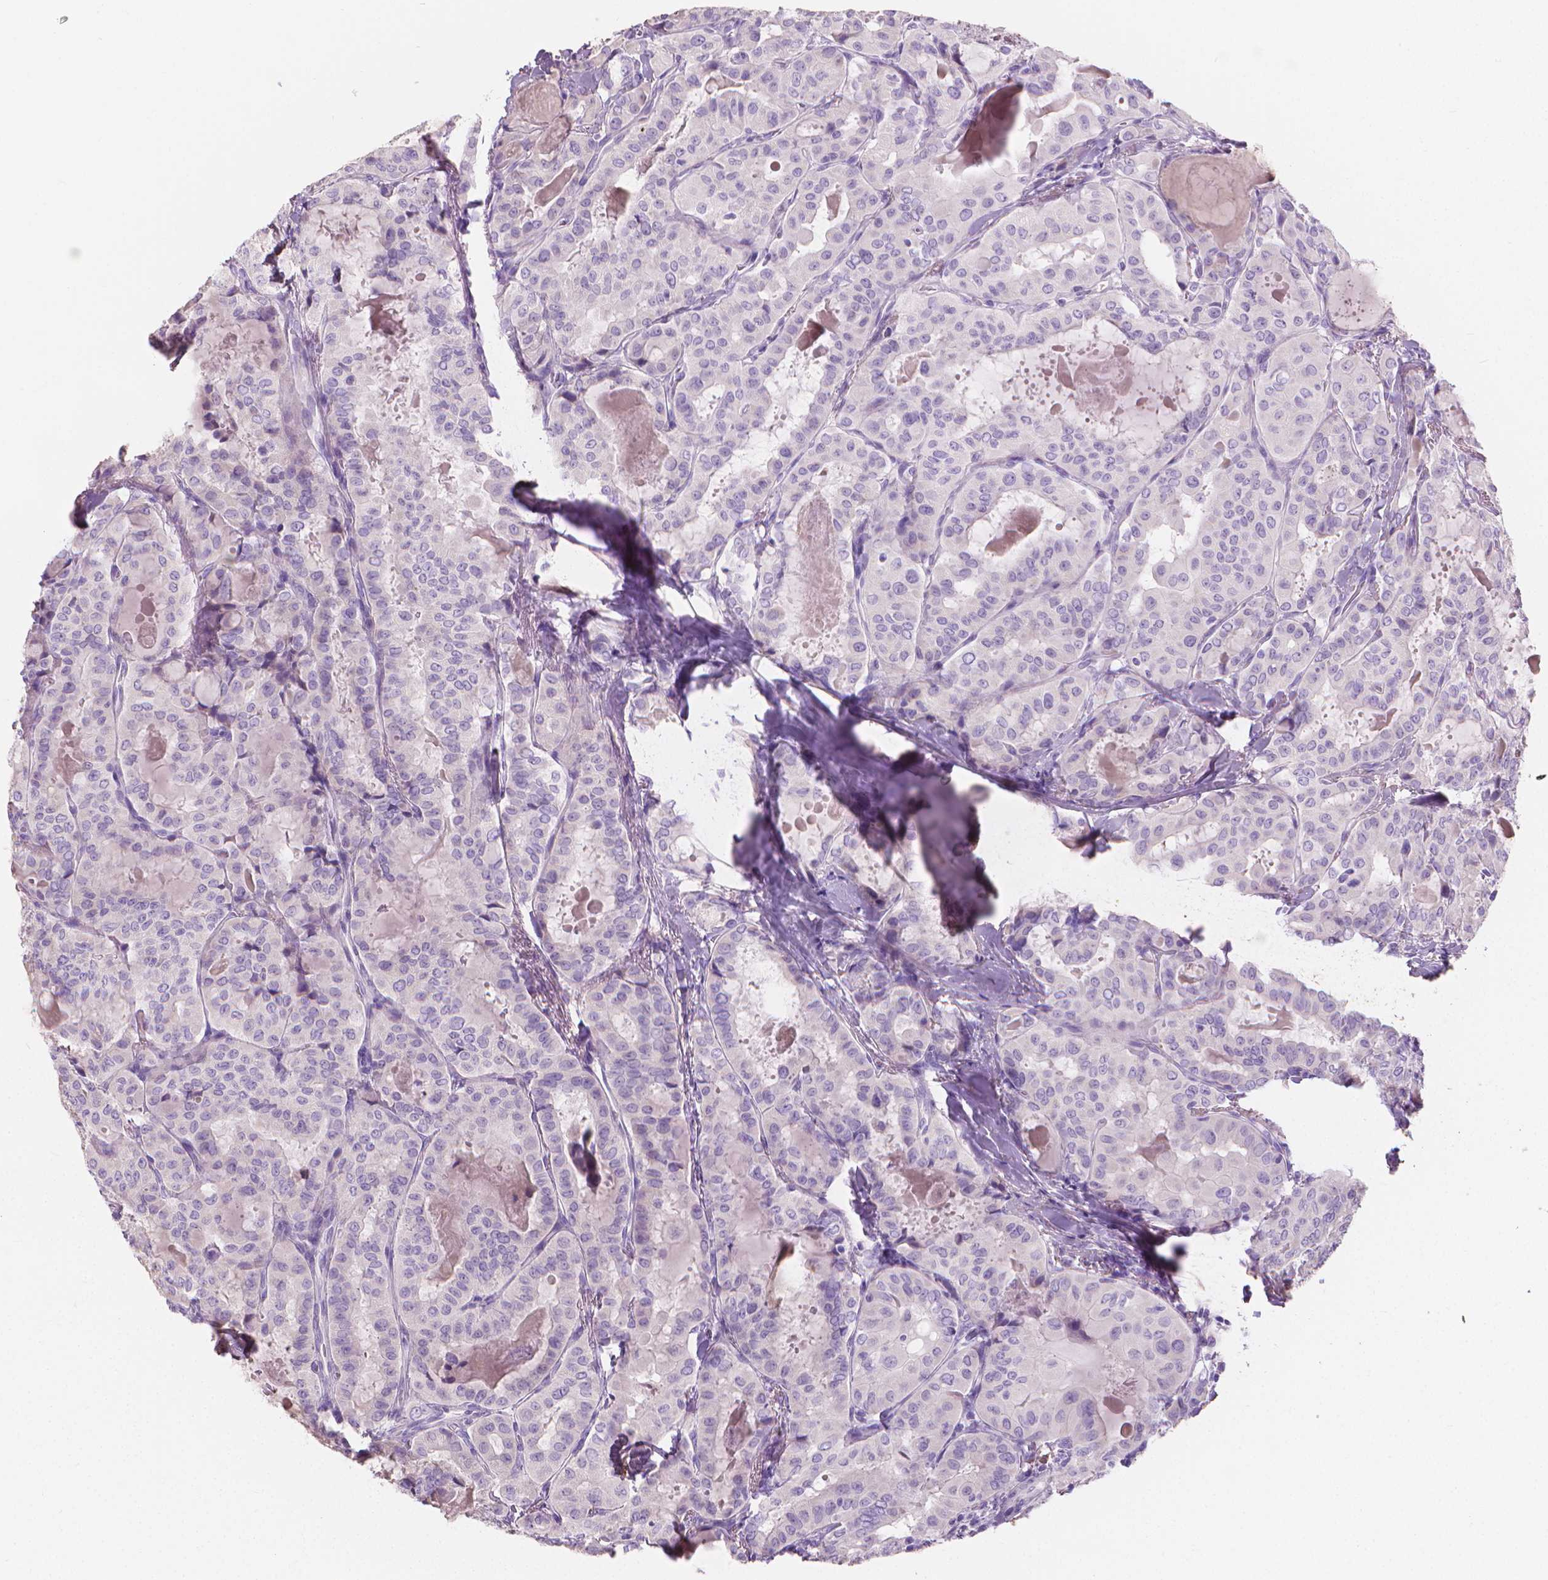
{"staining": {"intensity": "negative", "quantity": "none", "location": "none"}, "tissue": "thyroid cancer", "cell_type": "Tumor cells", "image_type": "cancer", "snomed": [{"axis": "morphology", "description": "Papillary adenocarcinoma, NOS"}, {"axis": "topography", "description": "Thyroid gland"}], "caption": "This micrograph is of thyroid cancer stained with immunohistochemistry (IHC) to label a protein in brown with the nuclei are counter-stained blue. There is no expression in tumor cells.", "gene": "CABCOCO1", "patient": {"sex": "female", "age": 41}}